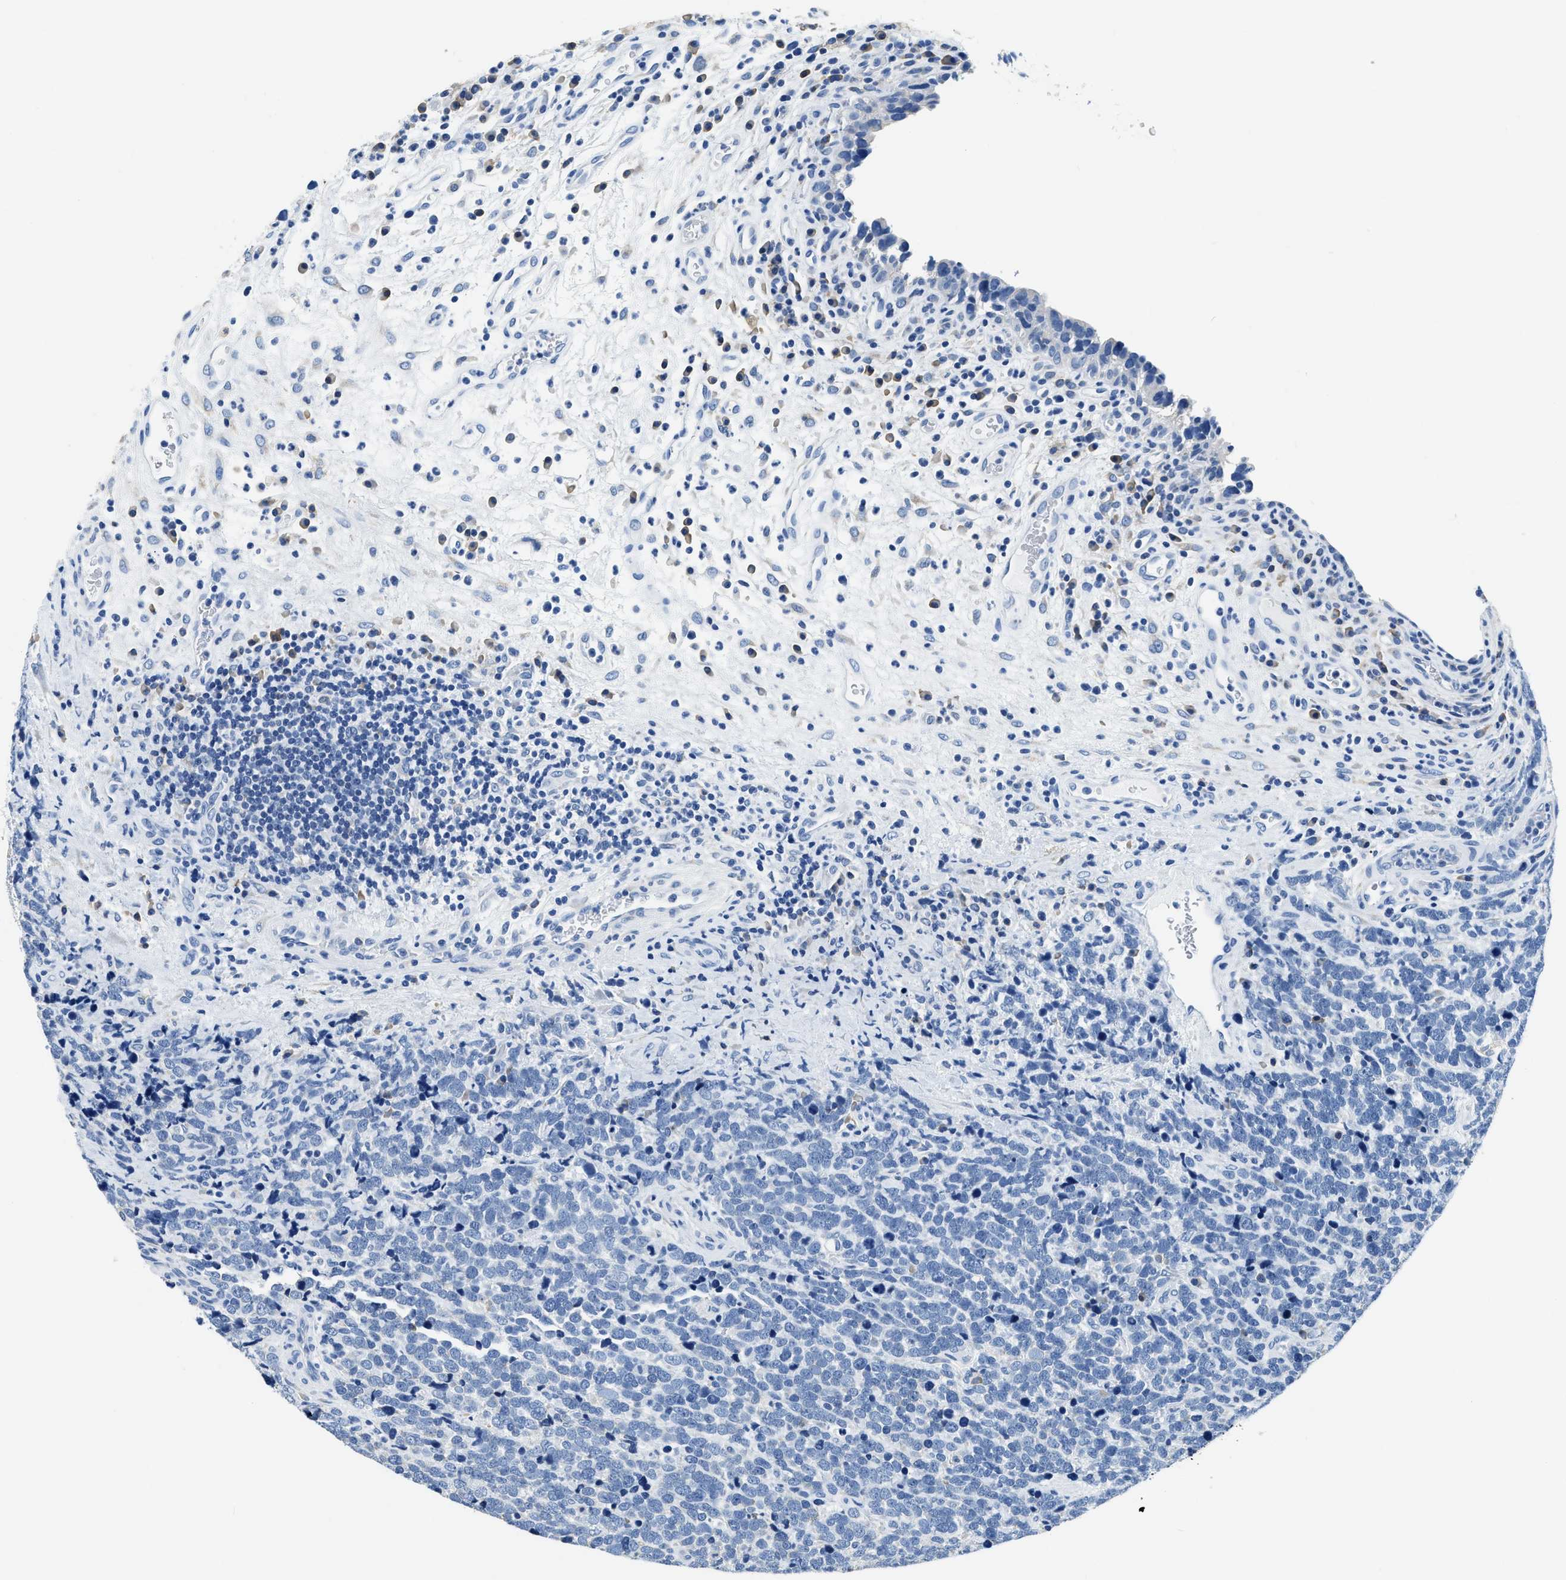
{"staining": {"intensity": "negative", "quantity": "none", "location": "none"}, "tissue": "urothelial cancer", "cell_type": "Tumor cells", "image_type": "cancer", "snomed": [{"axis": "morphology", "description": "Urothelial carcinoma, High grade"}, {"axis": "topography", "description": "Urinary bladder"}], "caption": "A micrograph of human high-grade urothelial carcinoma is negative for staining in tumor cells. (DAB IHC, high magnification).", "gene": "ZDHHC13", "patient": {"sex": "female", "age": 82}}